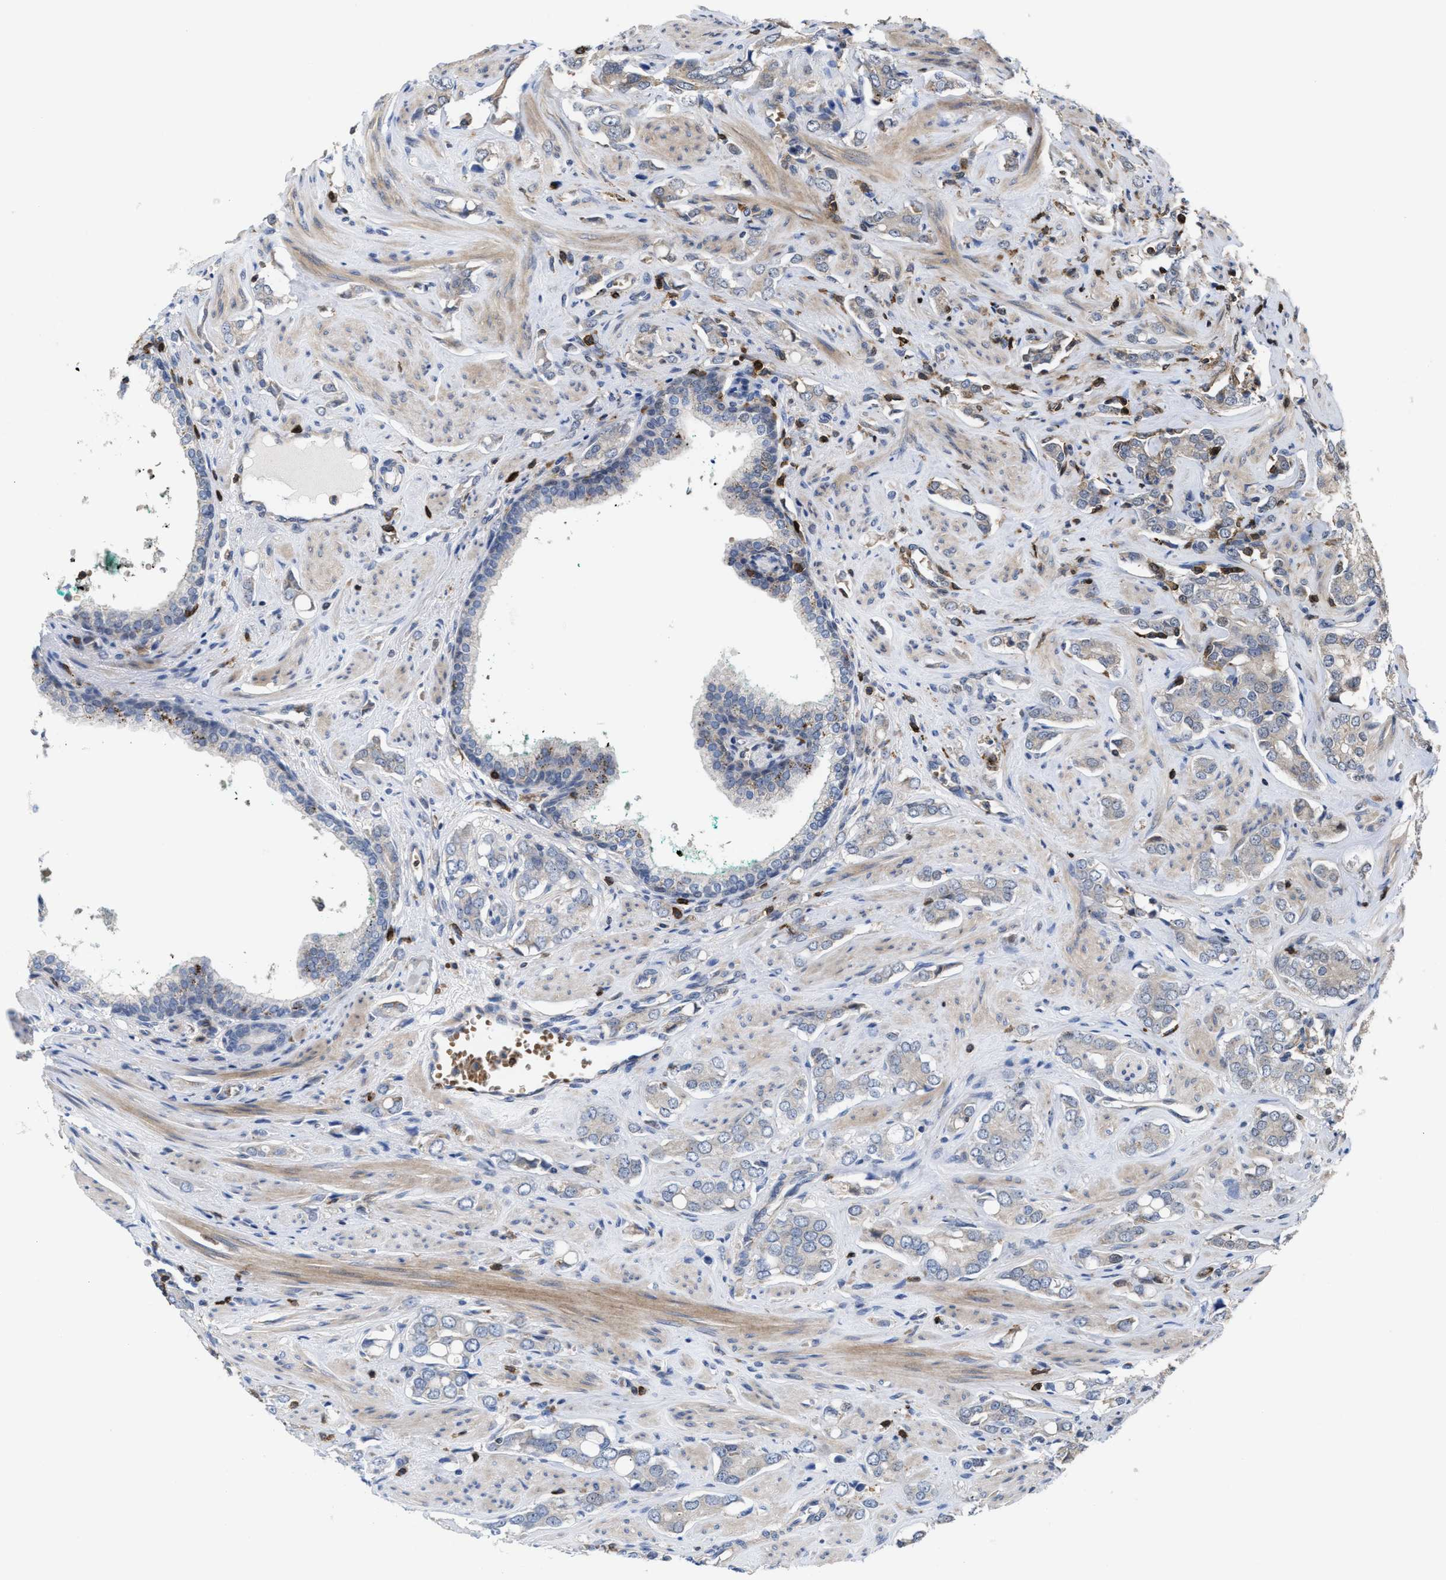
{"staining": {"intensity": "negative", "quantity": "none", "location": "none"}, "tissue": "prostate cancer", "cell_type": "Tumor cells", "image_type": "cancer", "snomed": [{"axis": "morphology", "description": "Adenocarcinoma, High grade"}, {"axis": "topography", "description": "Prostate"}], "caption": "Micrograph shows no protein staining in tumor cells of high-grade adenocarcinoma (prostate) tissue.", "gene": "PTPRE", "patient": {"sex": "male", "age": 52}}